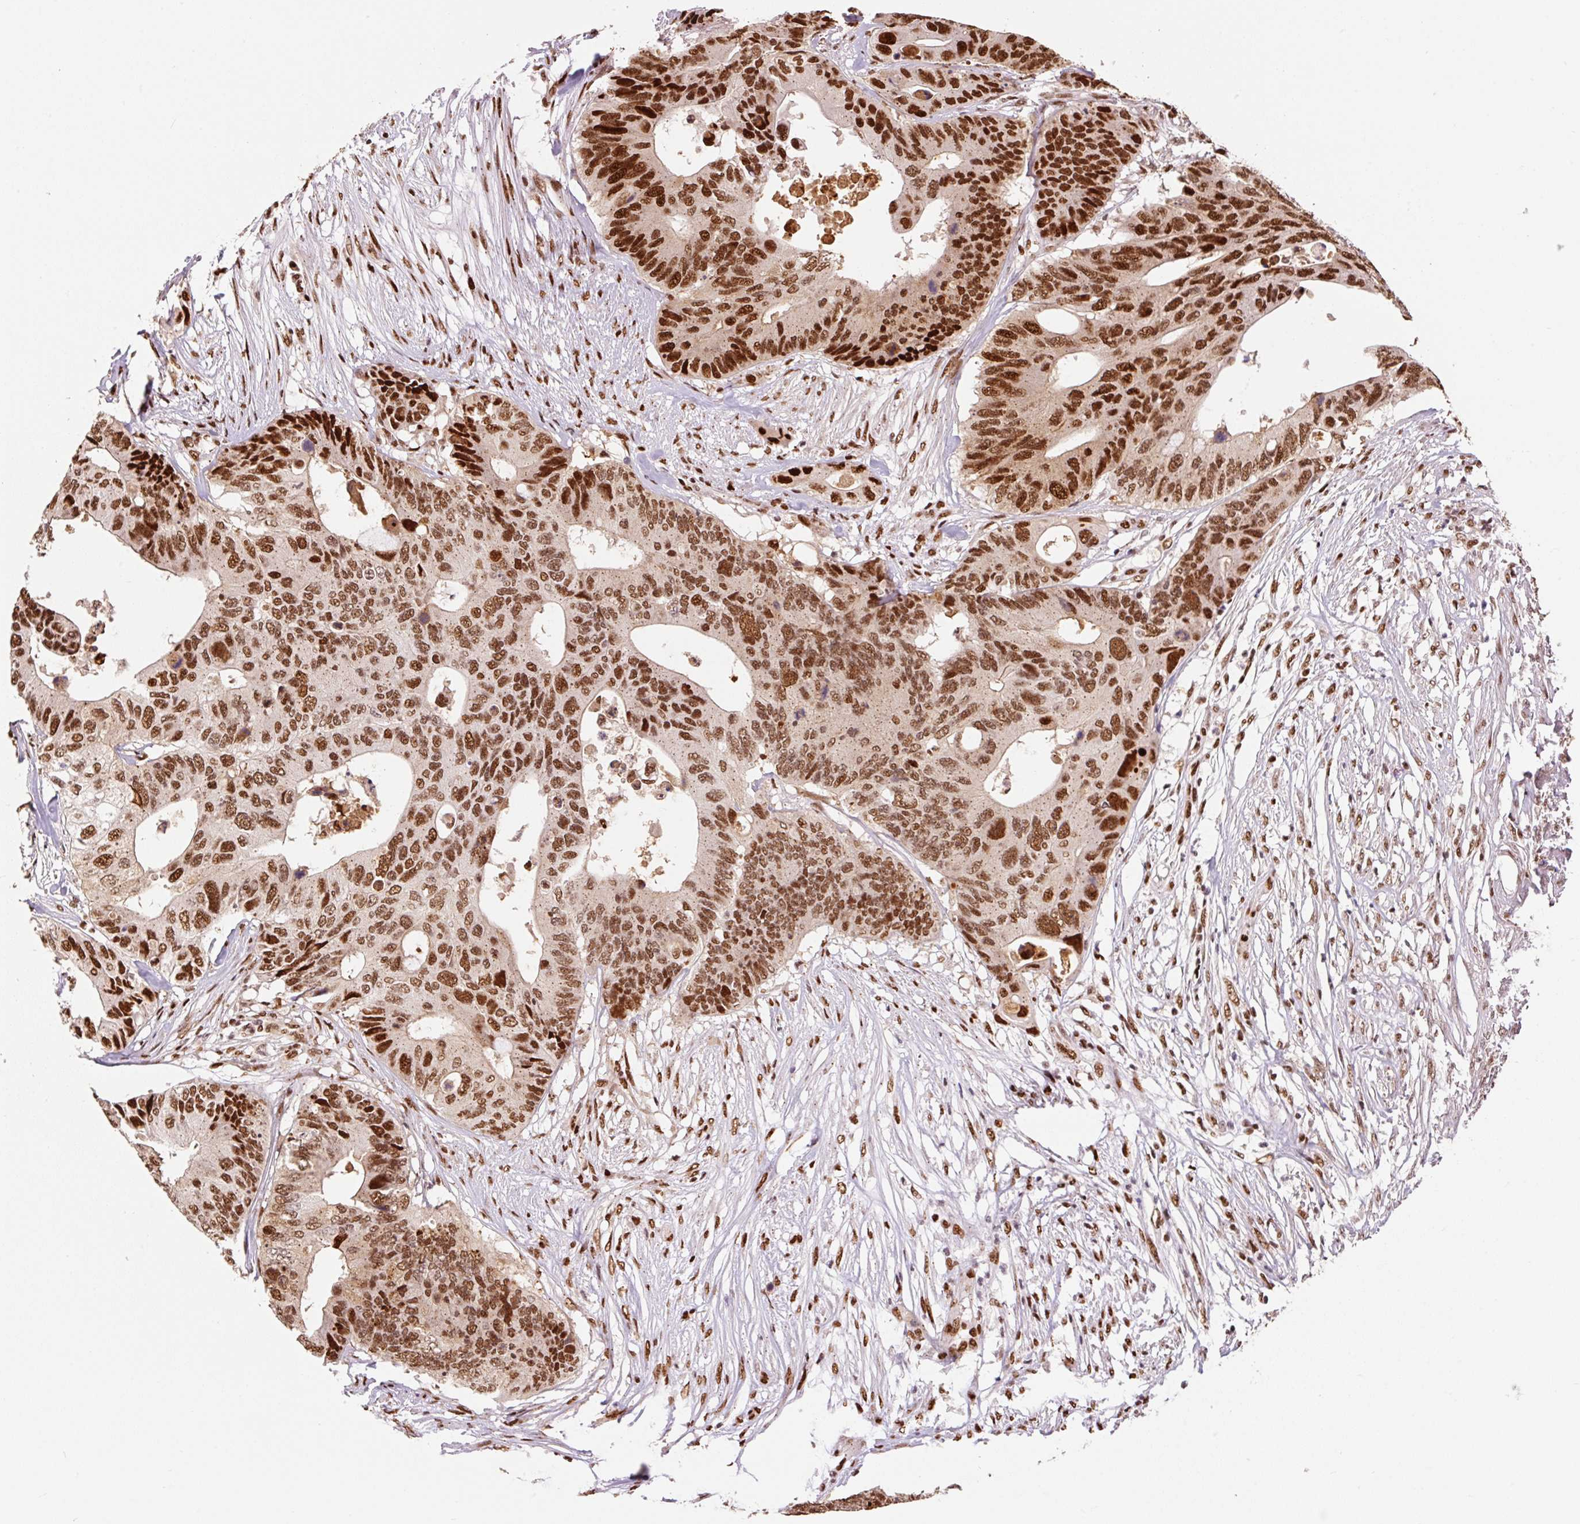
{"staining": {"intensity": "moderate", "quantity": ">75%", "location": "nuclear"}, "tissue": "colorectal cancer", "cell_type": "Tumor cells", "image_type": "cancer", "snomed": [{"axis": "morphology", "description": "Adenocarcinoma, NOS"}, {"axis": "topography", "description": "Colon"}], "caption": "High-magnification brightfield microscopy of colorectal cancer stained with DAB (3,3'-diaminobenzidine) (brown) and counterstained with hematoxylin (blue). tumor cells exhibit moderate nuclear expression is present in about>75% of cells. The staining is performed using DAB (3,3'-diaminobenzidine) brown chromogen to label protein expression. The nuclei are counter-stained blue using hematoxylin.", "gene": "GPR139", "patient": {"sex": "male", "age": 71}}